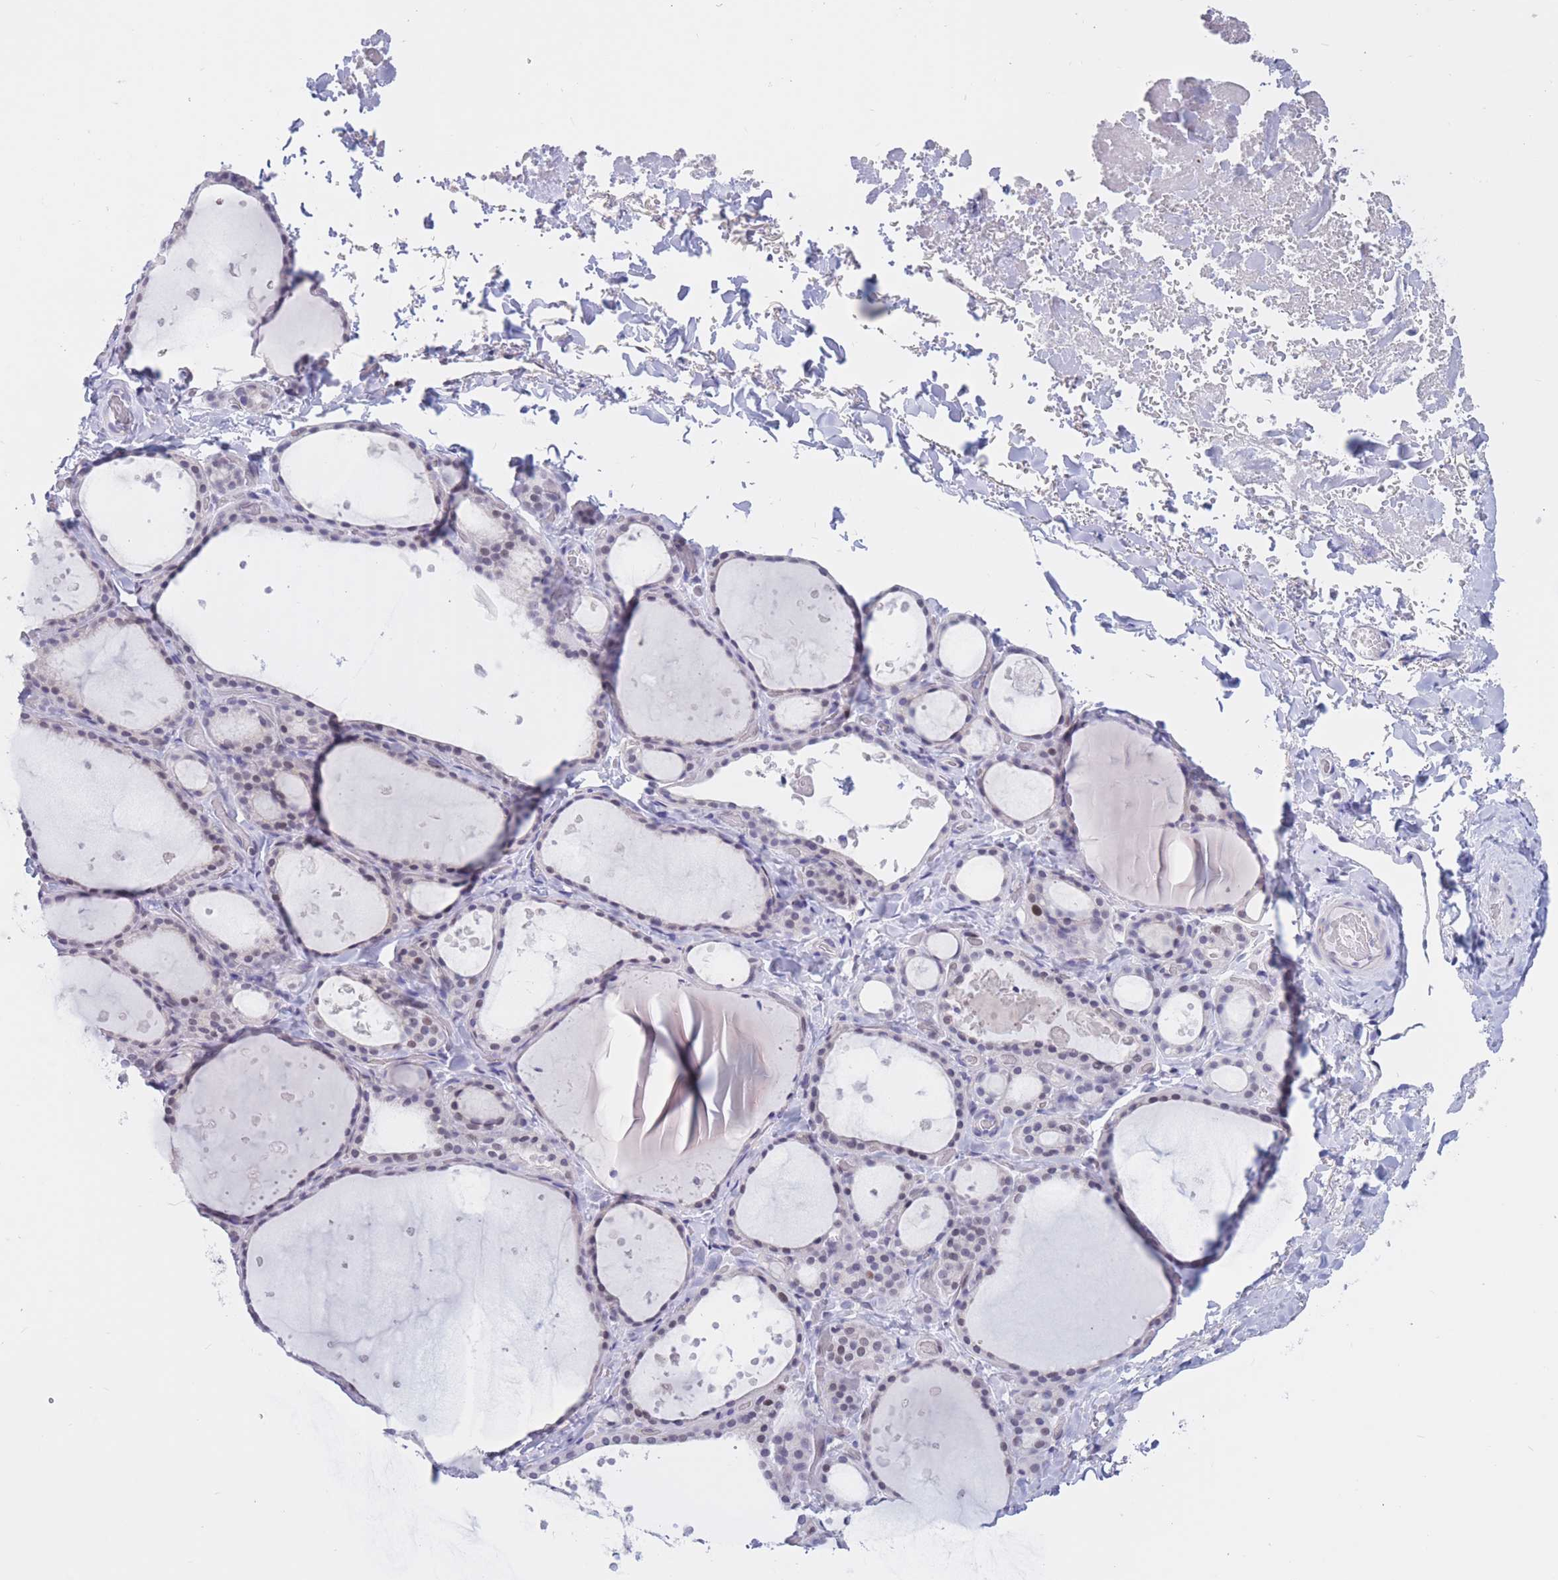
{"staining": {"intensity": "negative", "quantity": "none", "location": "none"}, "tissue": "thyroid gland", "cell_type": "Glandular cells", "image_type": "normal", "snomed": [{"axis": "morphology", "description": "Normal tissue, NOS"}, {"axis": "topography", "description": "Thyroid gland"}], "caption": "The micrograph reveals no significant staining in glandular cells of thyroid gland. (DAB immunohistochemistry with hematoxylin counter stain).", "gene": "NASP", "patient": {"sex": "female", "age": 44}}